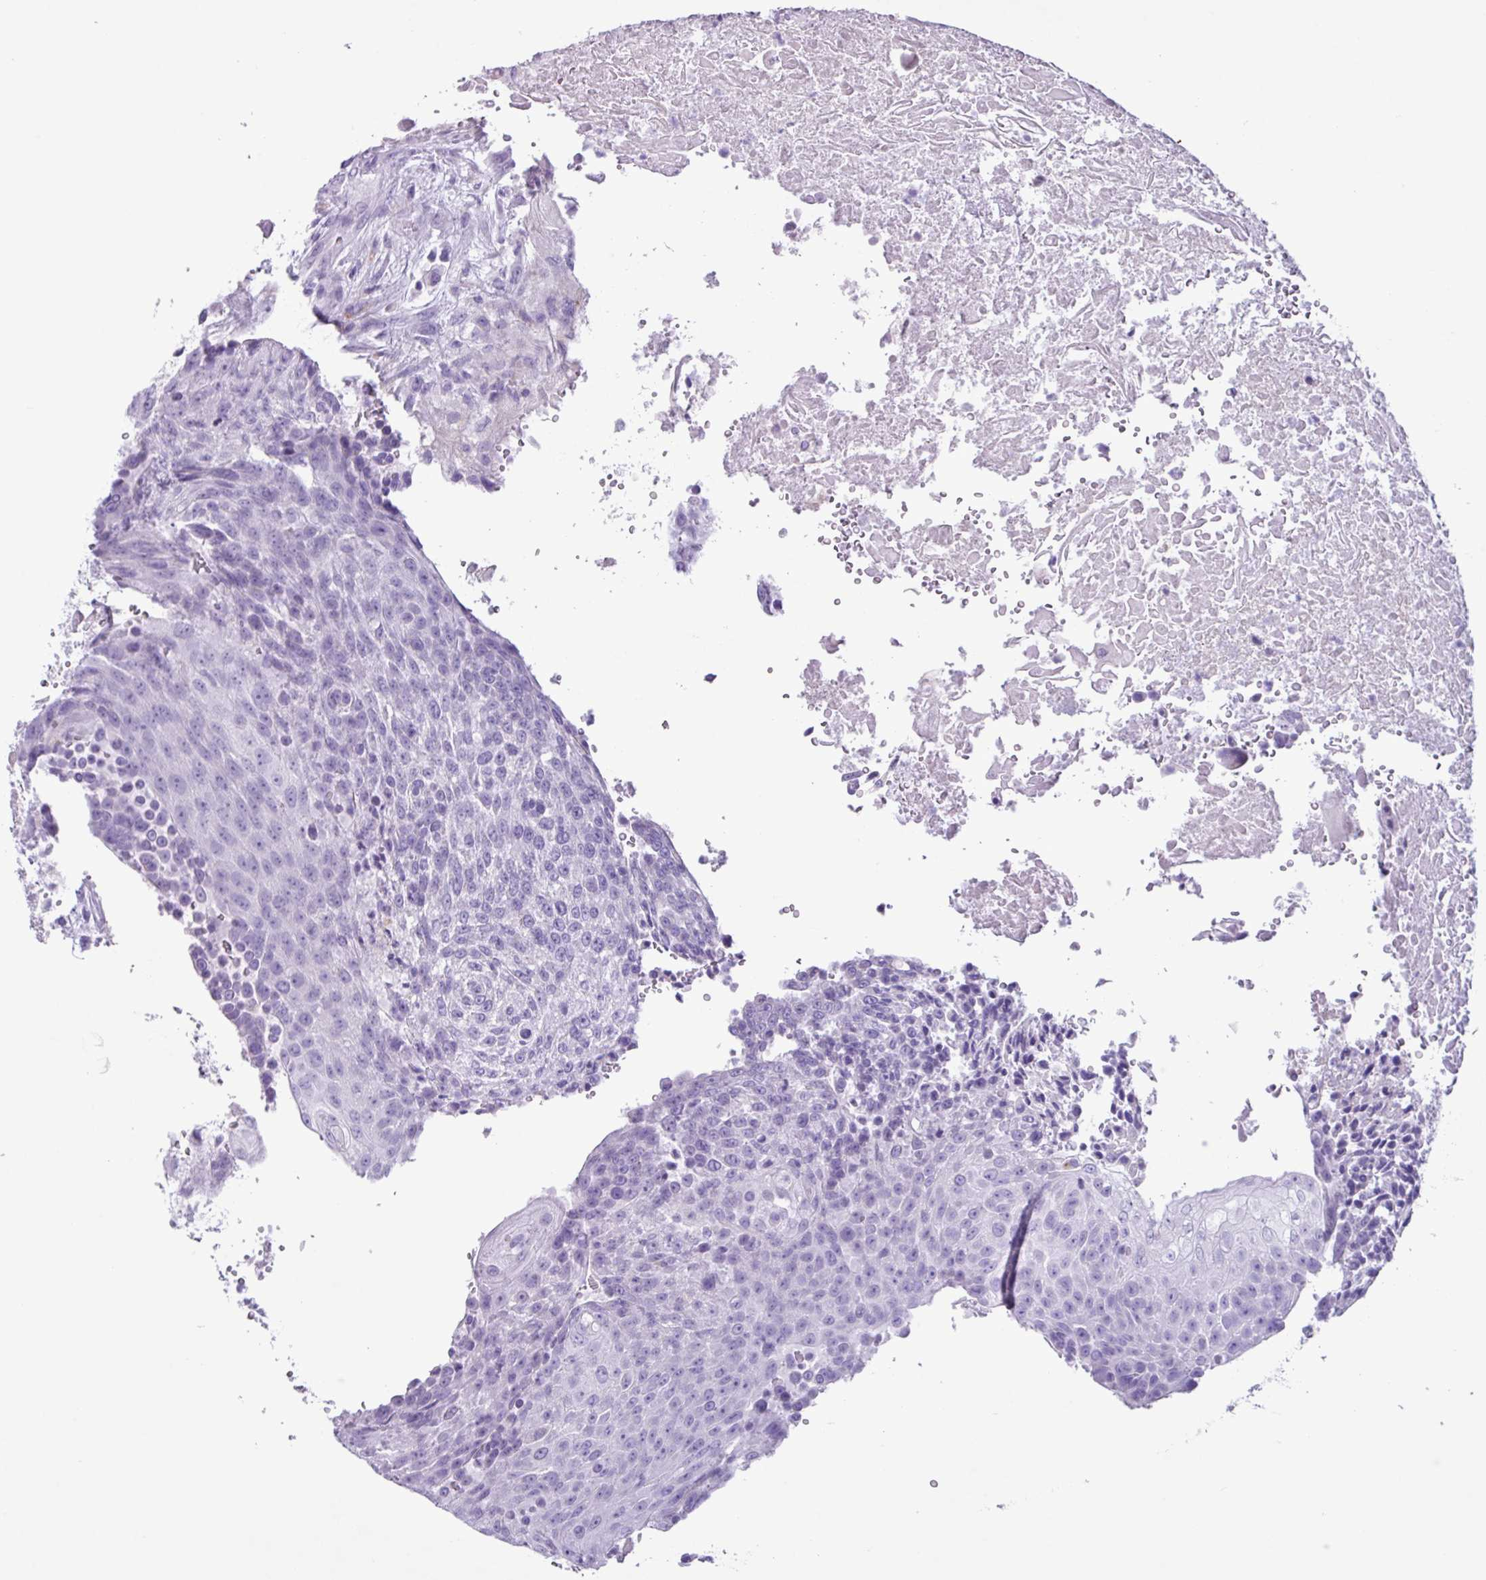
{"staining": {"intensity": "negative", "quantity": "none", "location": "none"}, "tissue": "urothelial cancer", "cell_type": "Tumor cells", "image_type": "cancer", "snomed": [{"axis": "morphology", "description": "Urothelial carcinoma, High grade"}, {"axis": "topography", "description": "Urinary bladder"}], "caption": "IHC image of human urothelial cancer stained for a protein (brown), which demonstrates no staining in tumor cells.", "gene": "AGO3", "patient": {"sex": "female", "age": 63}}